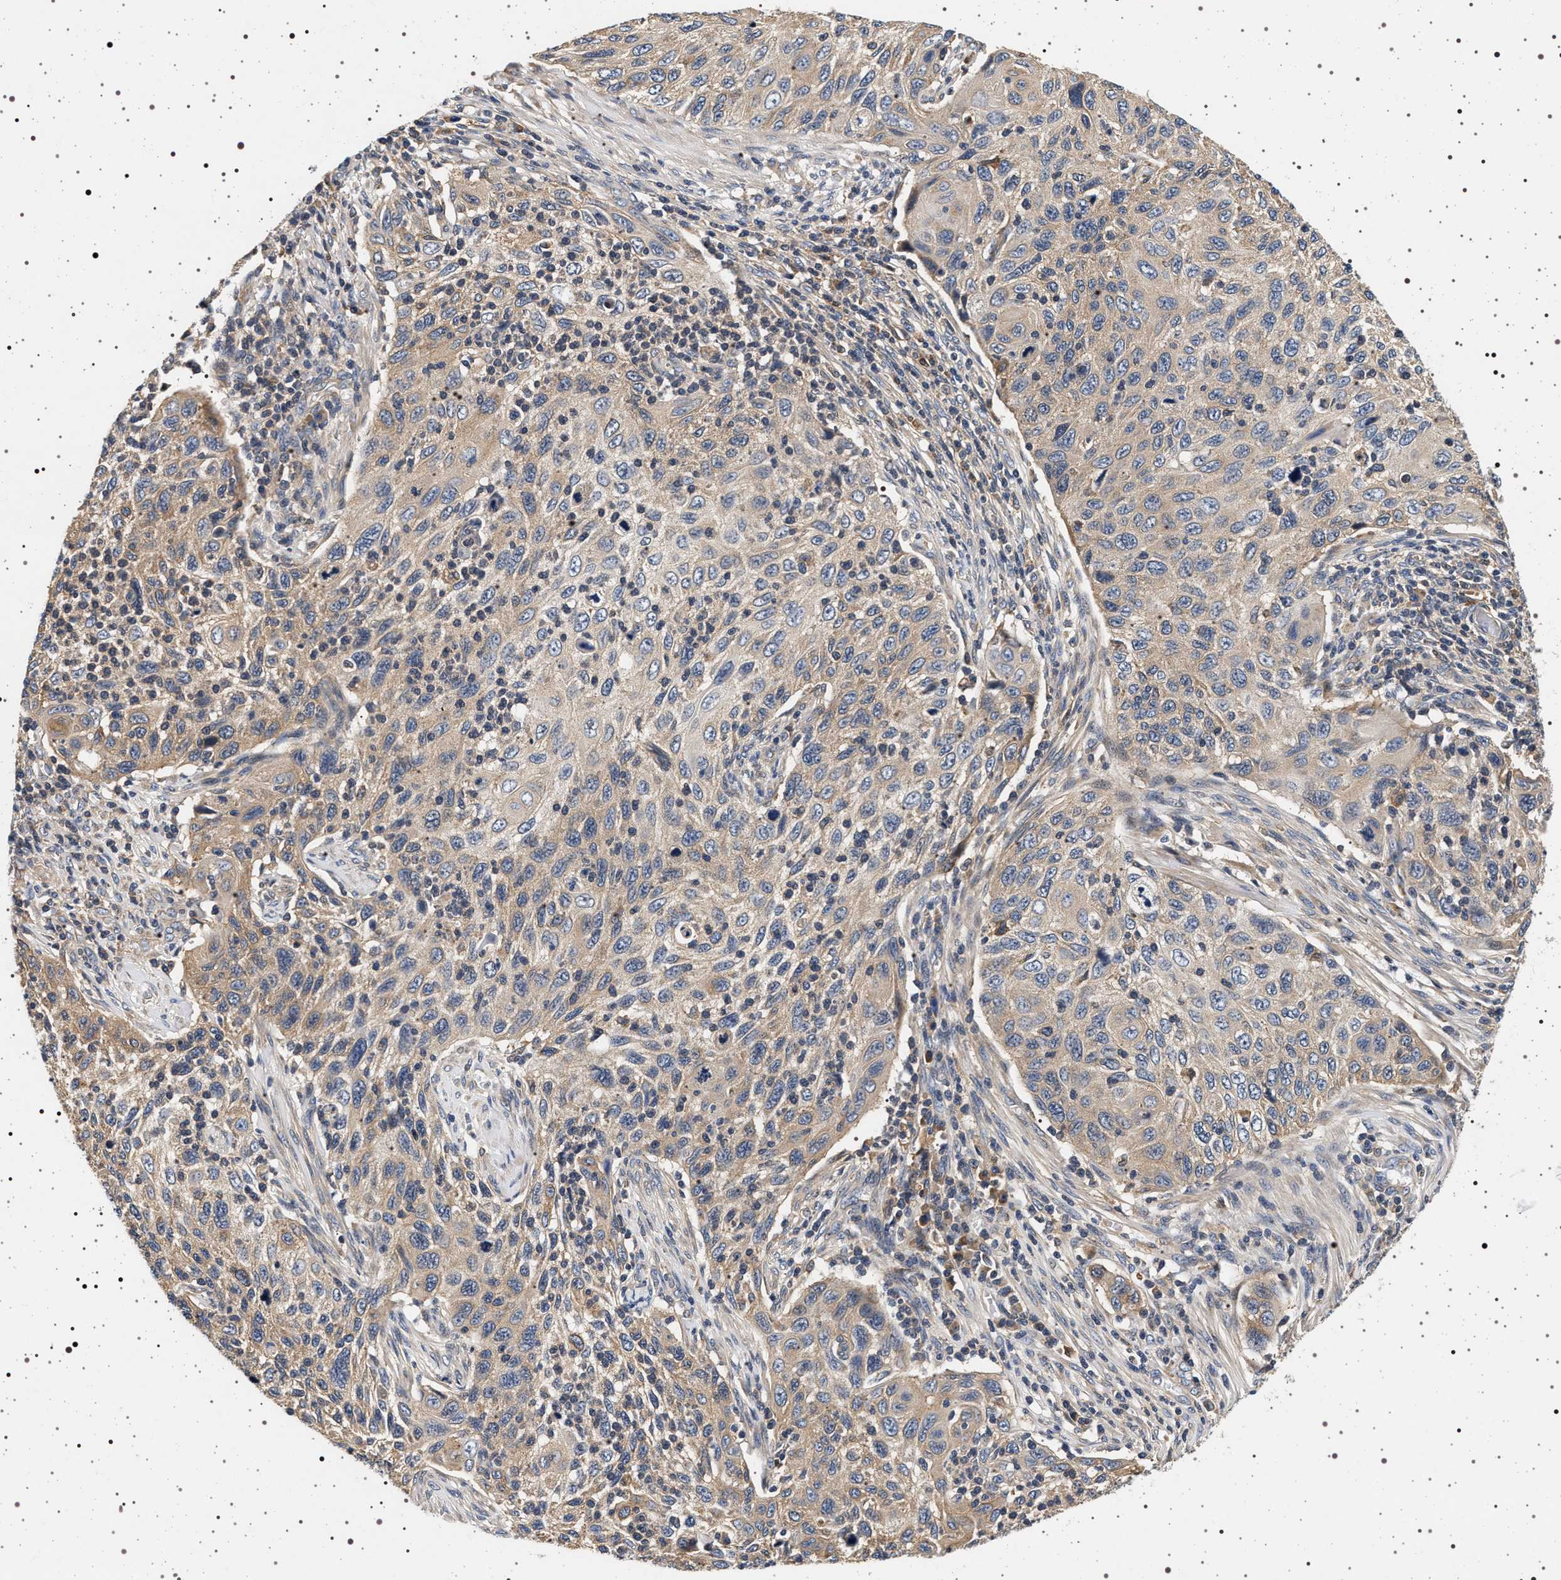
{"staining": {"intensity": "weak", "quantity": ">75%", "location": "cytoplasmic/membranous"}, "tissue": "cervical cancer", "cell_type": "Tumor cells", "image_type": "cancer", "snomed": [{"axis": "morphology", "description": "Squamous cell carcinoma, NOS"}, {"axis": "topography", "description": "Cervix"}], "caption": "Weak cytoplasmic/membranous protein staining is present in approximately >75% of tumor cells in squamous cell carcinoma (cervical).", "gene": "DCBLD2", "patient": {"sex": "female", "age": 70}}